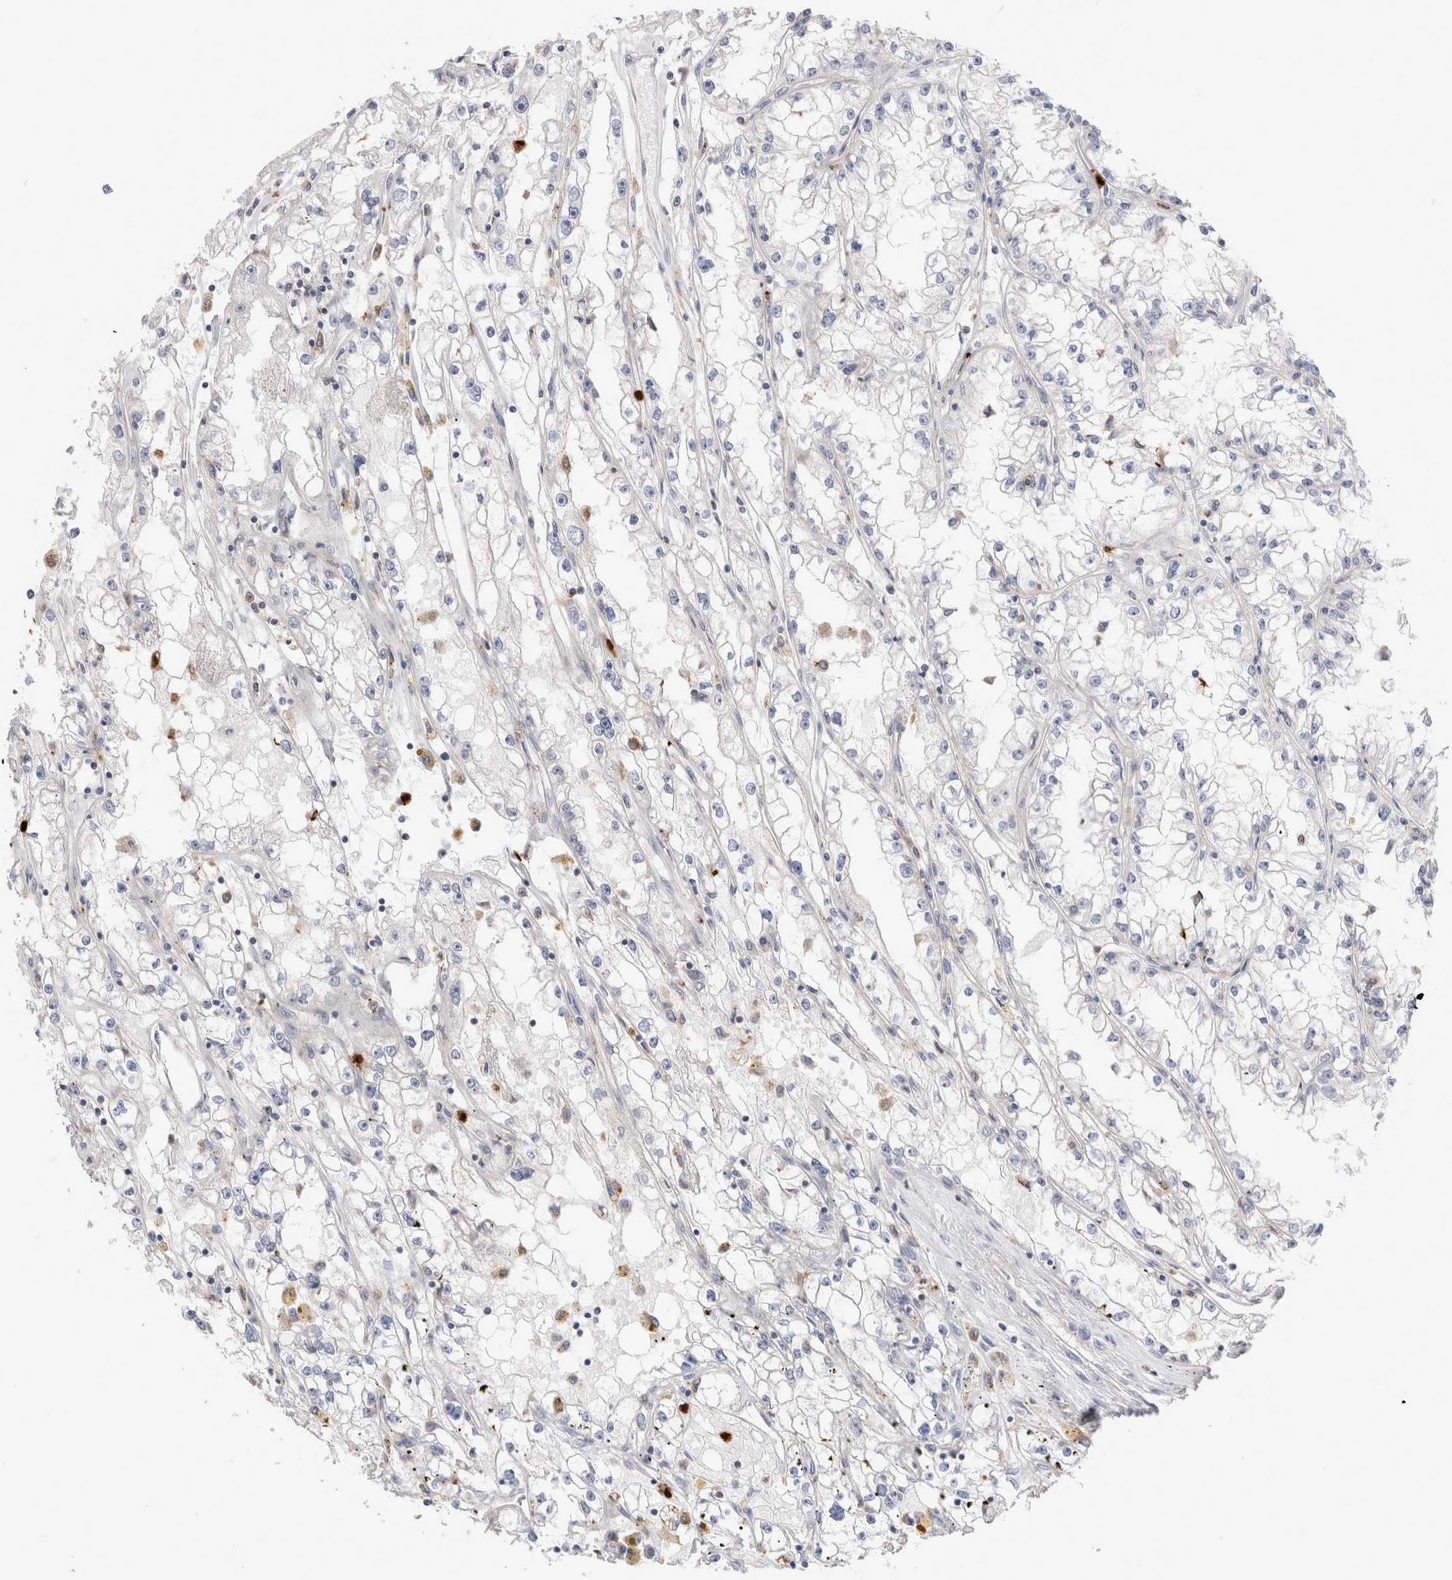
{"staining": {"intensity": "negative", "quantity": "none", "location": "none"}, "tissue": "renal cancer", "cell_type": "Tumor cells", "image_type": "cancer", "snomed": [{"axis": "morphology", "description": "Adenocarcinoma, NOS"}, {"axis": "topography", "description": "Kidney"}], "caption": "Protein analysis of adenocarcinoma (renal) shows no significant positivity in tumor cells.", "gene": "NXT2", "patient": {"sex": "male", "age": 56}}